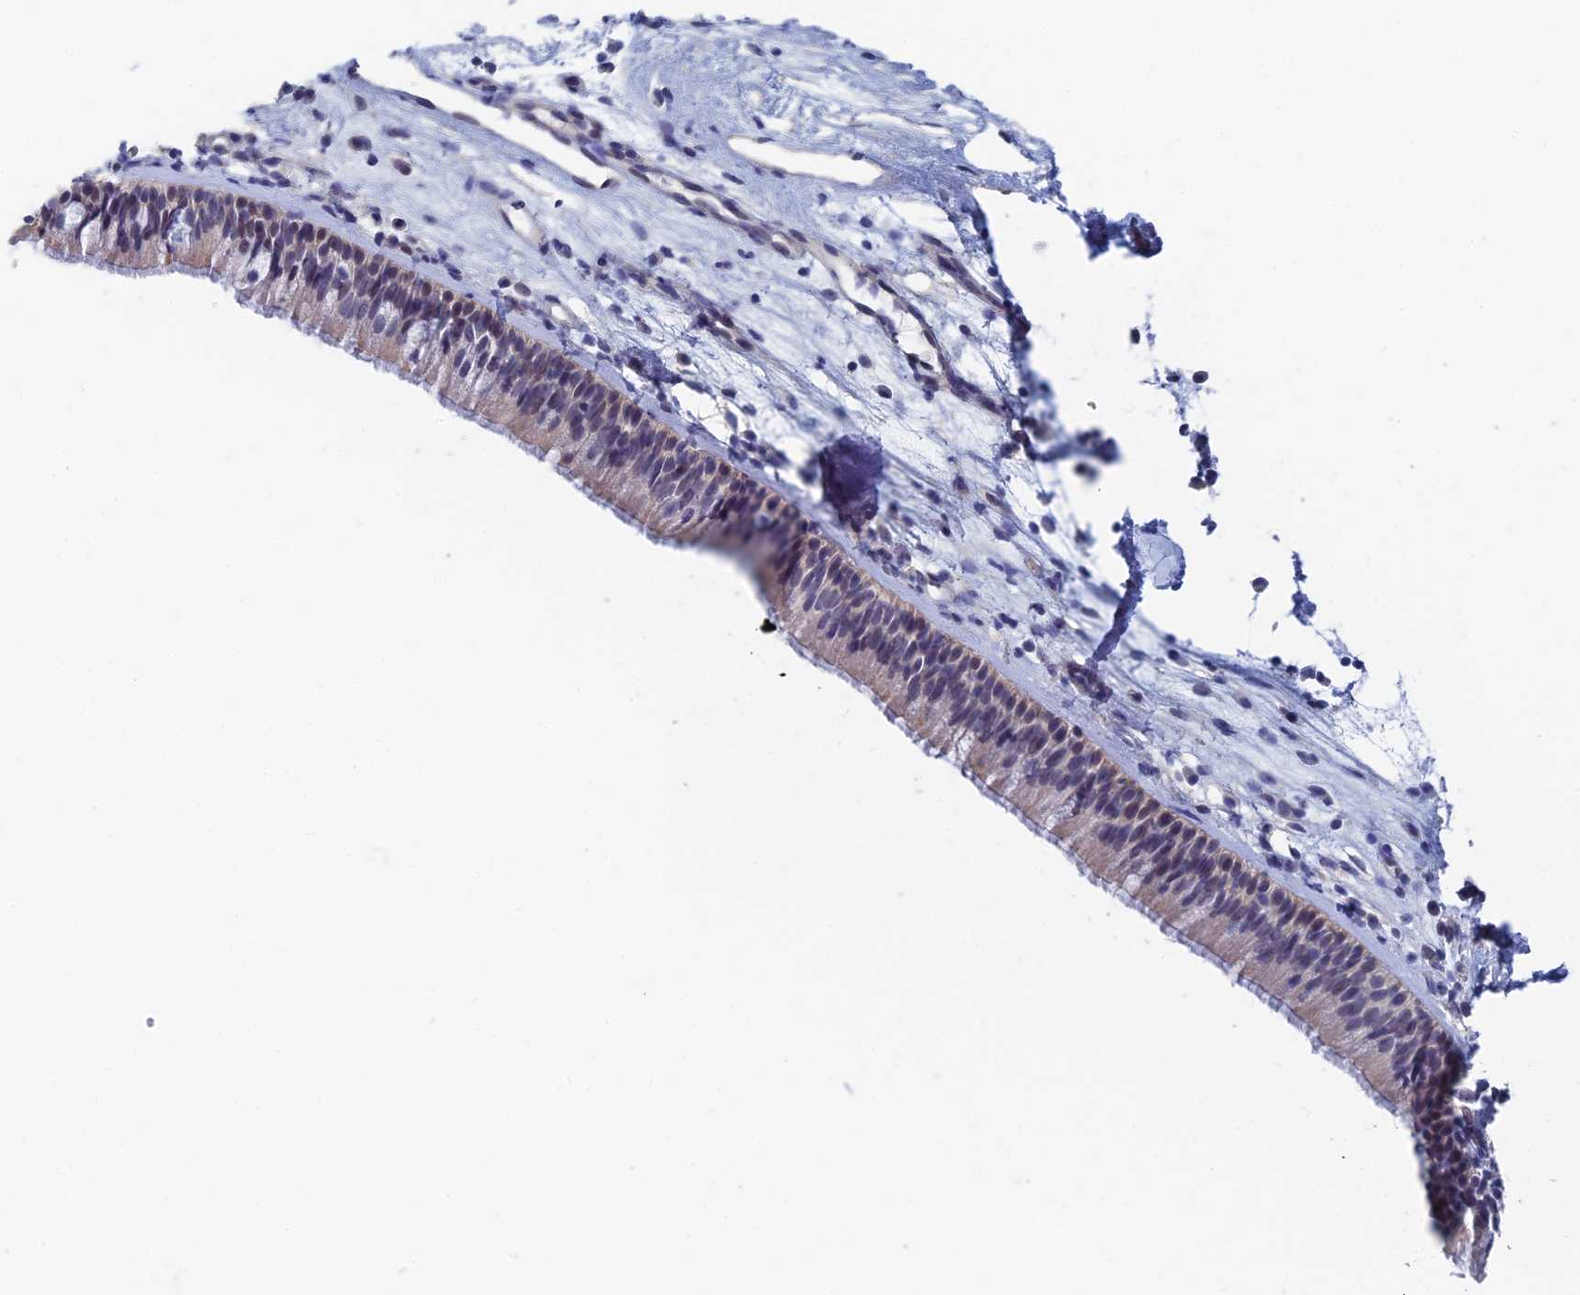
{"staining": {"intensity": "weak", "quantity": "25%-75%", "location": "cytoplasmic/membranous"}, "tissue": "nasopharynx", "cell_type": "Respiratory epithelial cells", "image_type": "normal", "snomed": [{"axis": "morphology", "description": "Normal tissue, NOS"}, {"axis": "morphology", "description": "Inflammation, NOS"}, {"axis": "morphology", "description": "Malignant melanoma, Metastatic site"}, {"axis": "topography", "description": "Nasopharynx"}], "caption": "This is a histology image of immunohistochemistry (IHC) staining of normal nasopharynx, which shows weak staining in the cytoplasmic/membranous of respiratory epithelial cells.", "gene": "GMNC", "patient": {"sex": "male", "age": 70}}